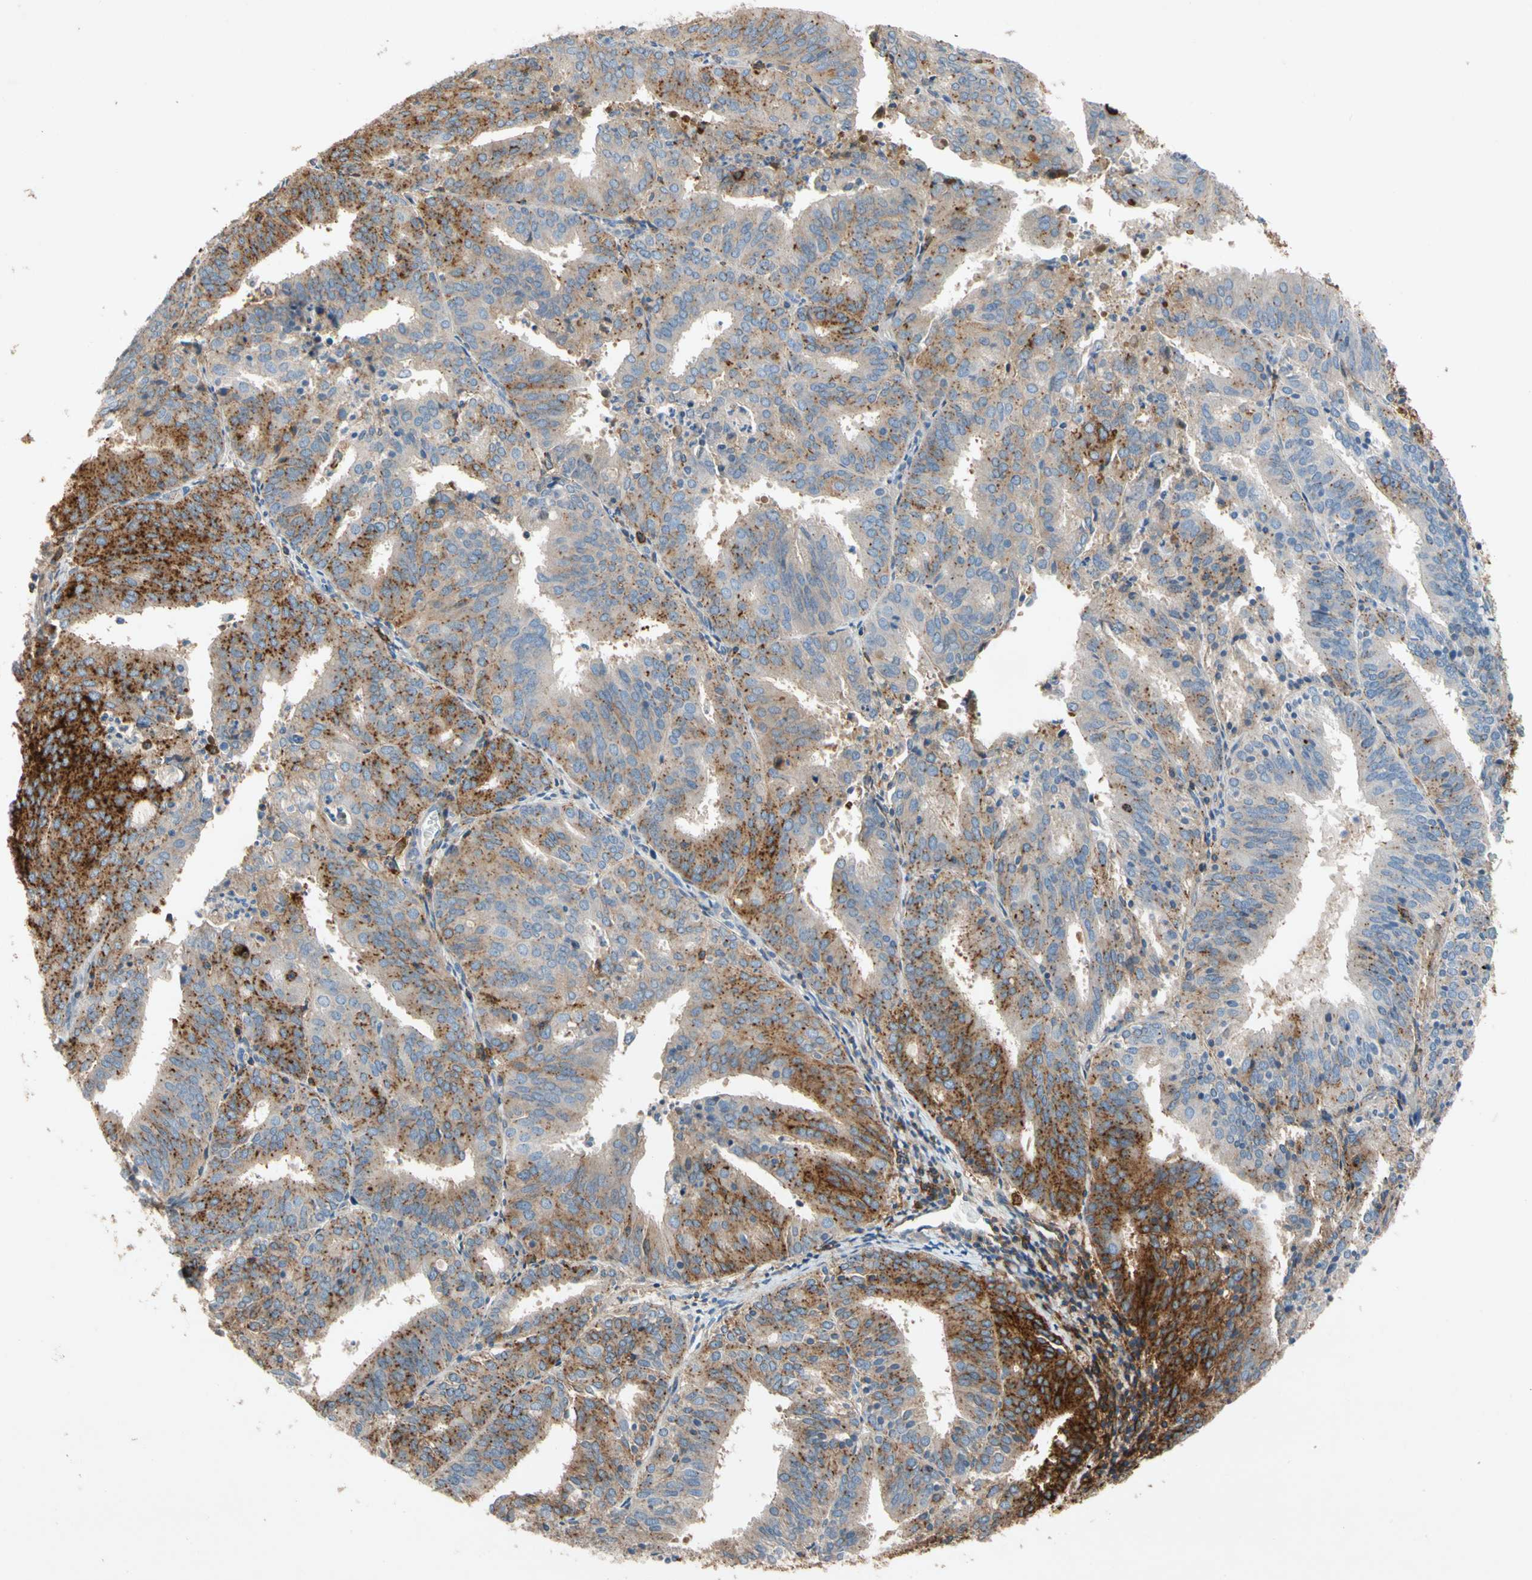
{"staining": {"intensity": "strong", "quantity": "25%-75%", "location": "cytoplasmic/membranous"}, "tissue": "endometrial cancer", "cell_type": "Tumor cells", "image_type": "cancer", "snomed": [{"axis": "morphology", "description": "Adenocarcinoma, NOS"}, {"axis": "topography", "description": "Uterus"}], "caption": "There is high levels of strong cytoplasmic/membranous staining in tumor cells of endometrial adenocarcinoma, as demonstrated by immunohistochemical staining (brown color).", "gene": "NDFIP2", "patient": {"sex": "female", "age": 60}}